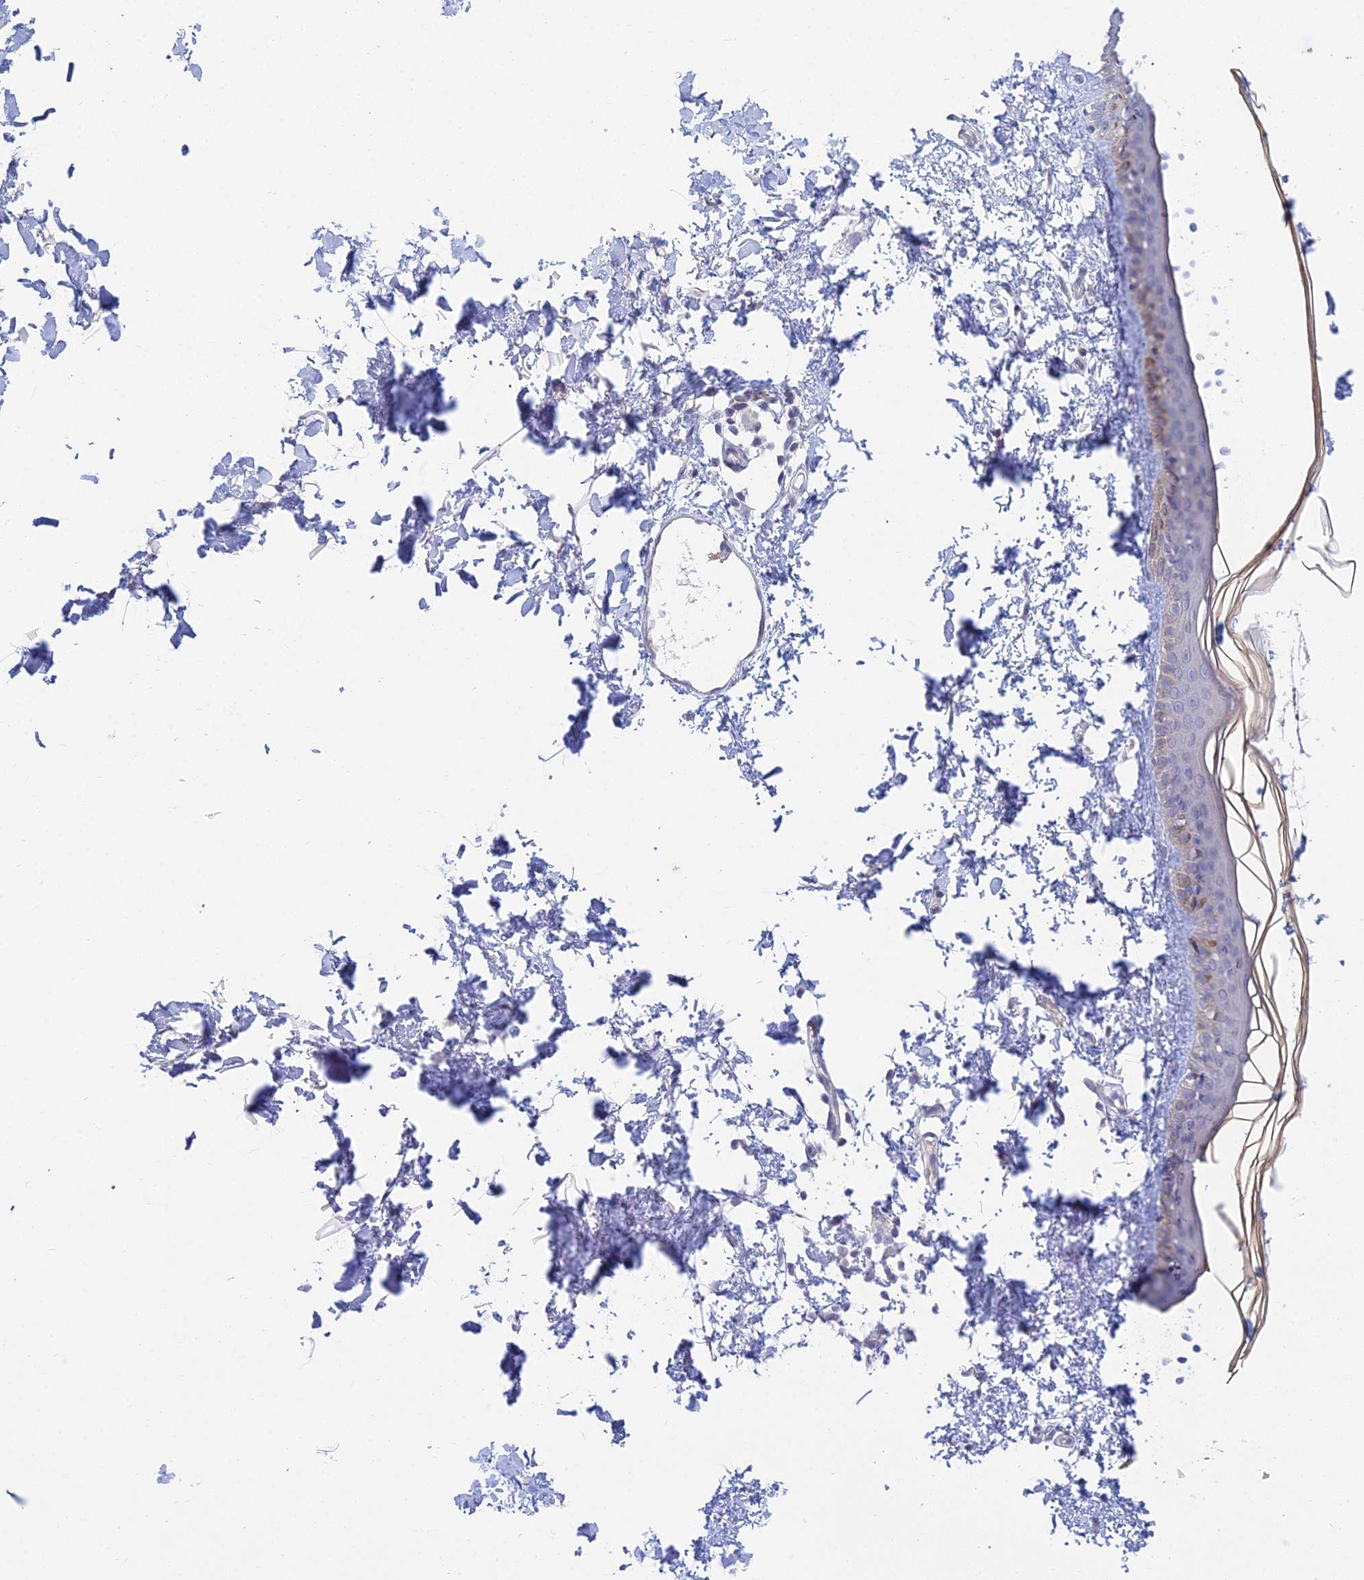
{"staining": {"intensity": "negative", "quantity": "none", "location": "none"}, "tissue": "skin", "cell_type": "Fibroblasts", "image_type": "normal", "snomed": [{"axis": "morphology", "description": "Normal tissue, NOS"}, {"axis": "topography", "description": "Skin"}], "caption": "This is an immunohistochemistry (IHC) histopathology image of benign skin. There is no expression in fibroblasts.", "gene": "METTL26", "patient": {"sex": "female", "age": 58}}